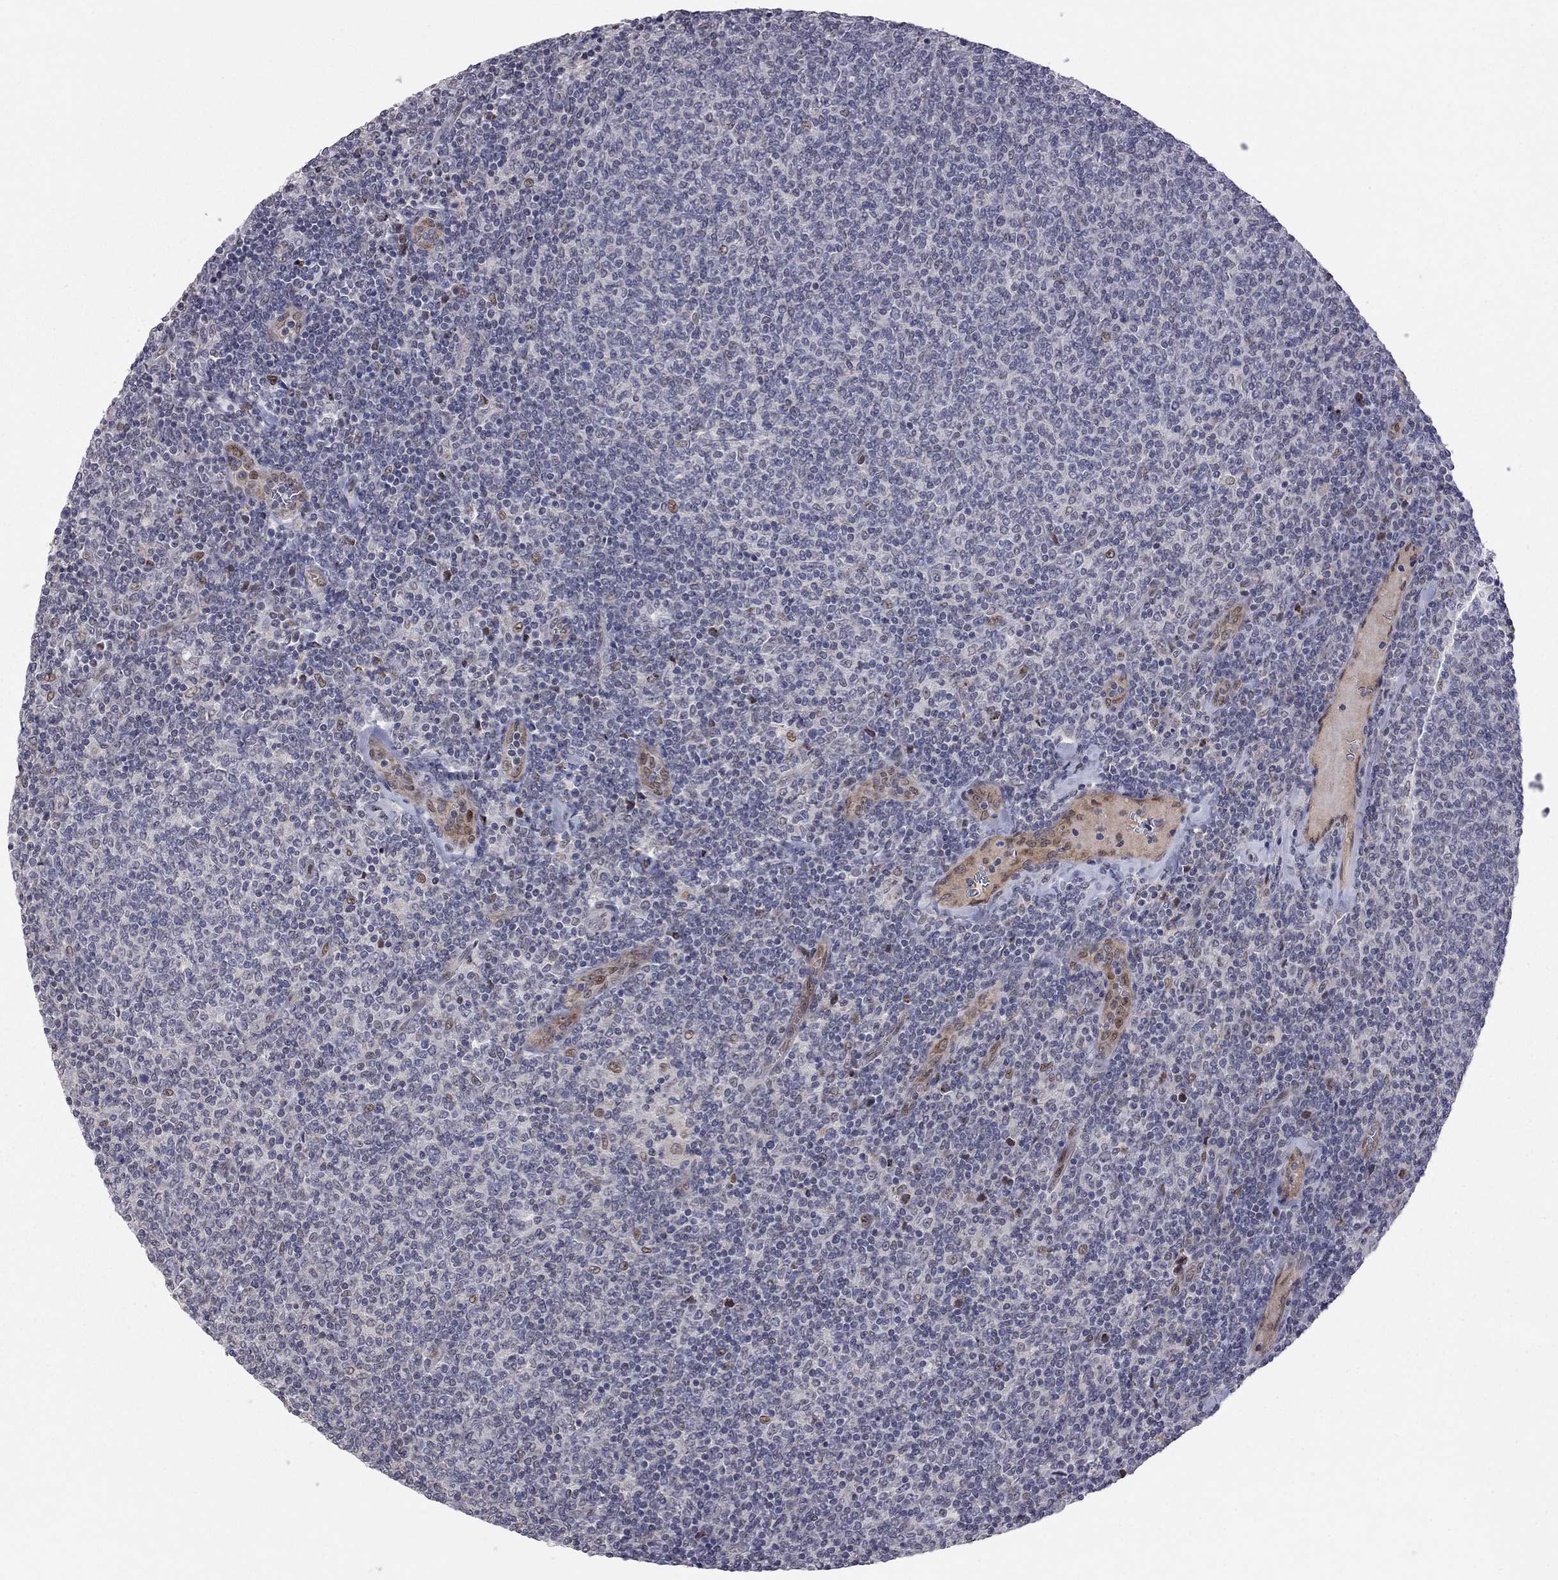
{"staining": {"intensity": "negative", "quantity": "none", "location": "none"}, "tissue": "lymphoma", "cell_type": "Tumor cells", "image_type": "cancer", "snomed": [{"axis": "morphology", "description": "Malignant lymphoma, non-Hodgkin's type, Low grade"}, {"axis": "topography", "description": "Lymph node"}], "caption": "Tumor cells are negative for protein expression in human low-grade malignant lymphoma, non-Hodgkin's type.", "gene": "MC3R", "patient": {"sex": "male", "age": 52}}